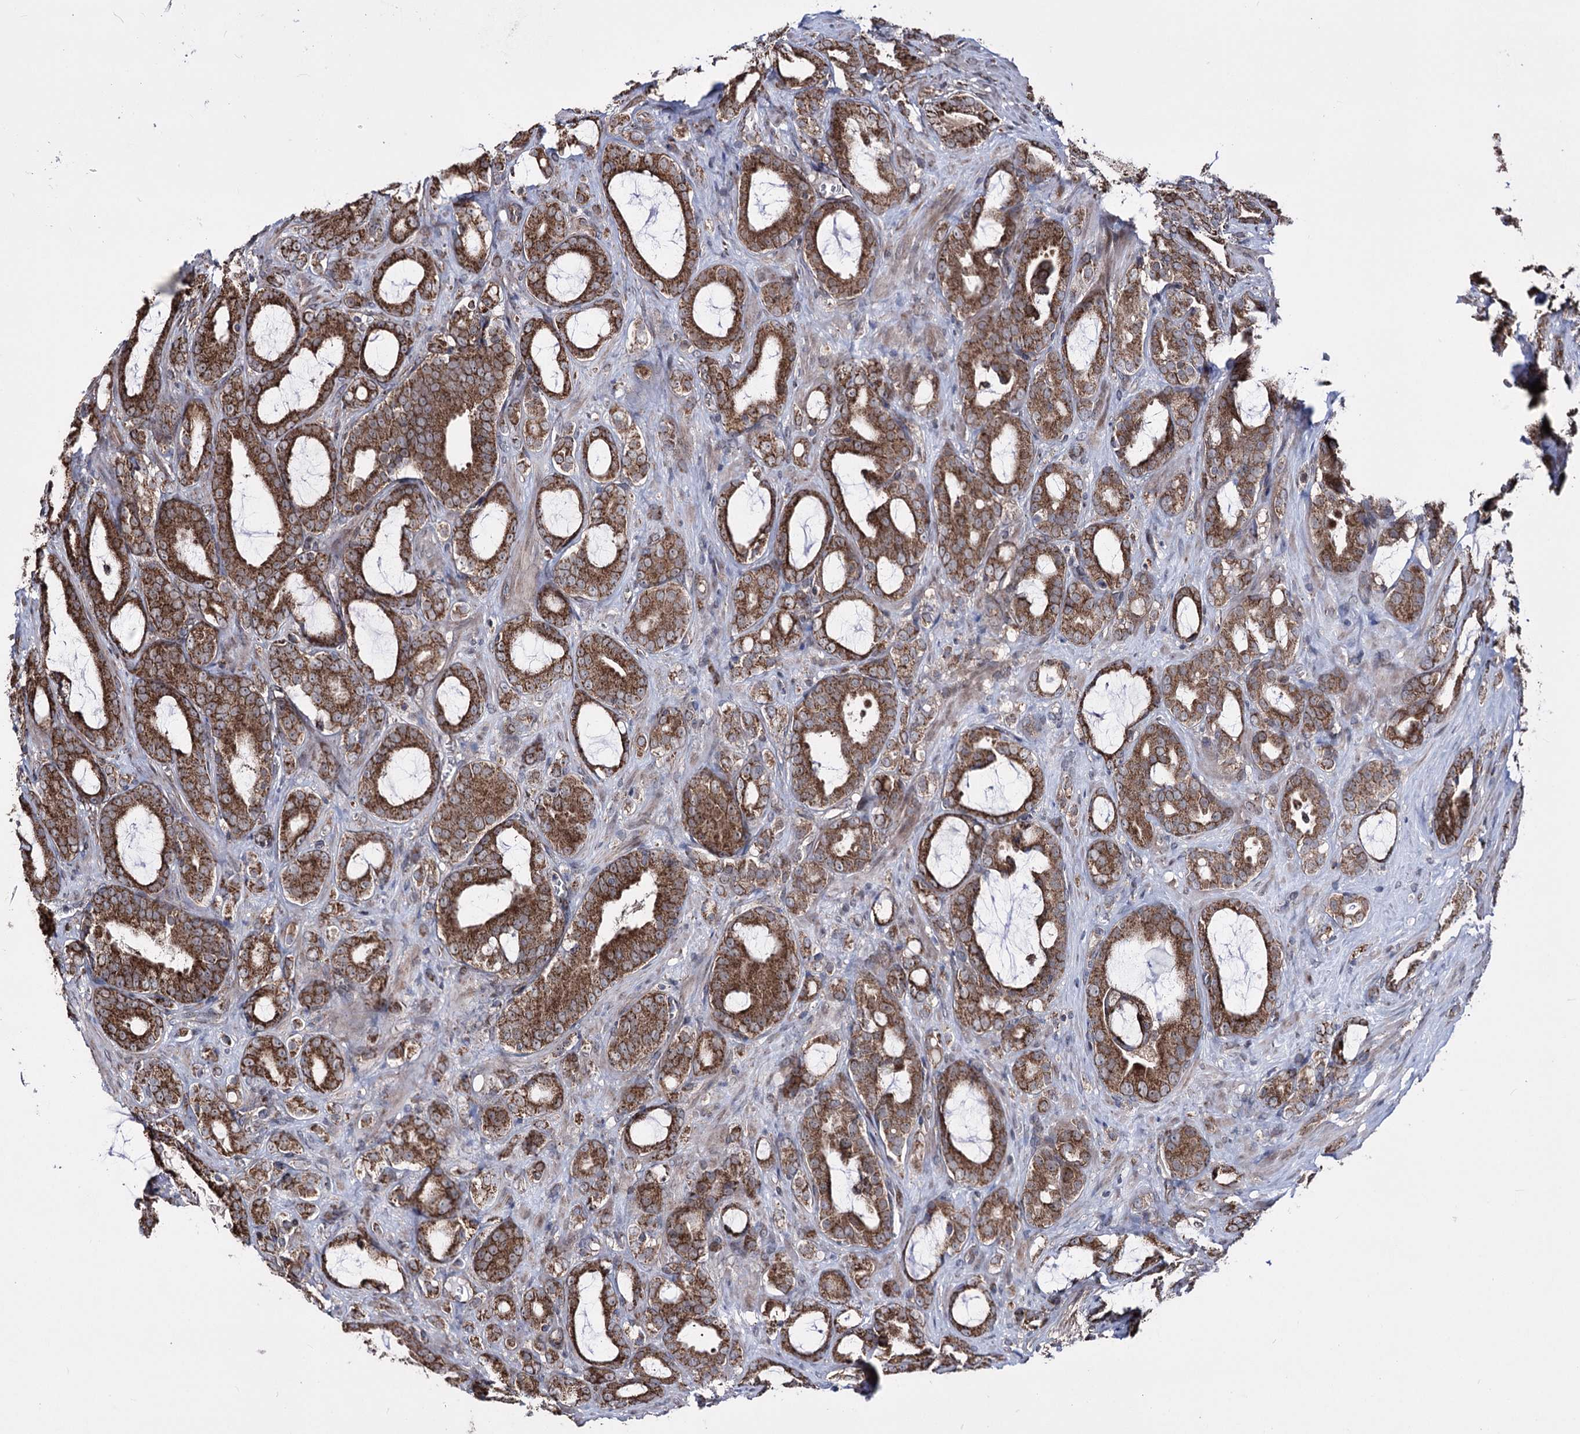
{"staining": {"intensity": "moderate", "quantity": ">75%", "location": "cytoplasmic/membranous"}, "tissue": "prostate cancer", "cell_type": "Tumor cells", "image_type": "cancer", "snomed": [{"axis": "morphology", "description": "Adenocarcinoma, High grade"}, {"axis": "topography", "description": "Prostate"}], "caption": "DAB immunohistochemical staining of prostate cancer (adenocarcinoma (high-grade)) shows moderate cytoplasmic/membranous protein expression in about >75% of tumor cells. Using DAB (brown) and hematoxylin (blue) stains, captured at high magnification using brightfield microscopy.", "gene": "CREB3L4", "patient": {"sex": "male", "age": 72}}